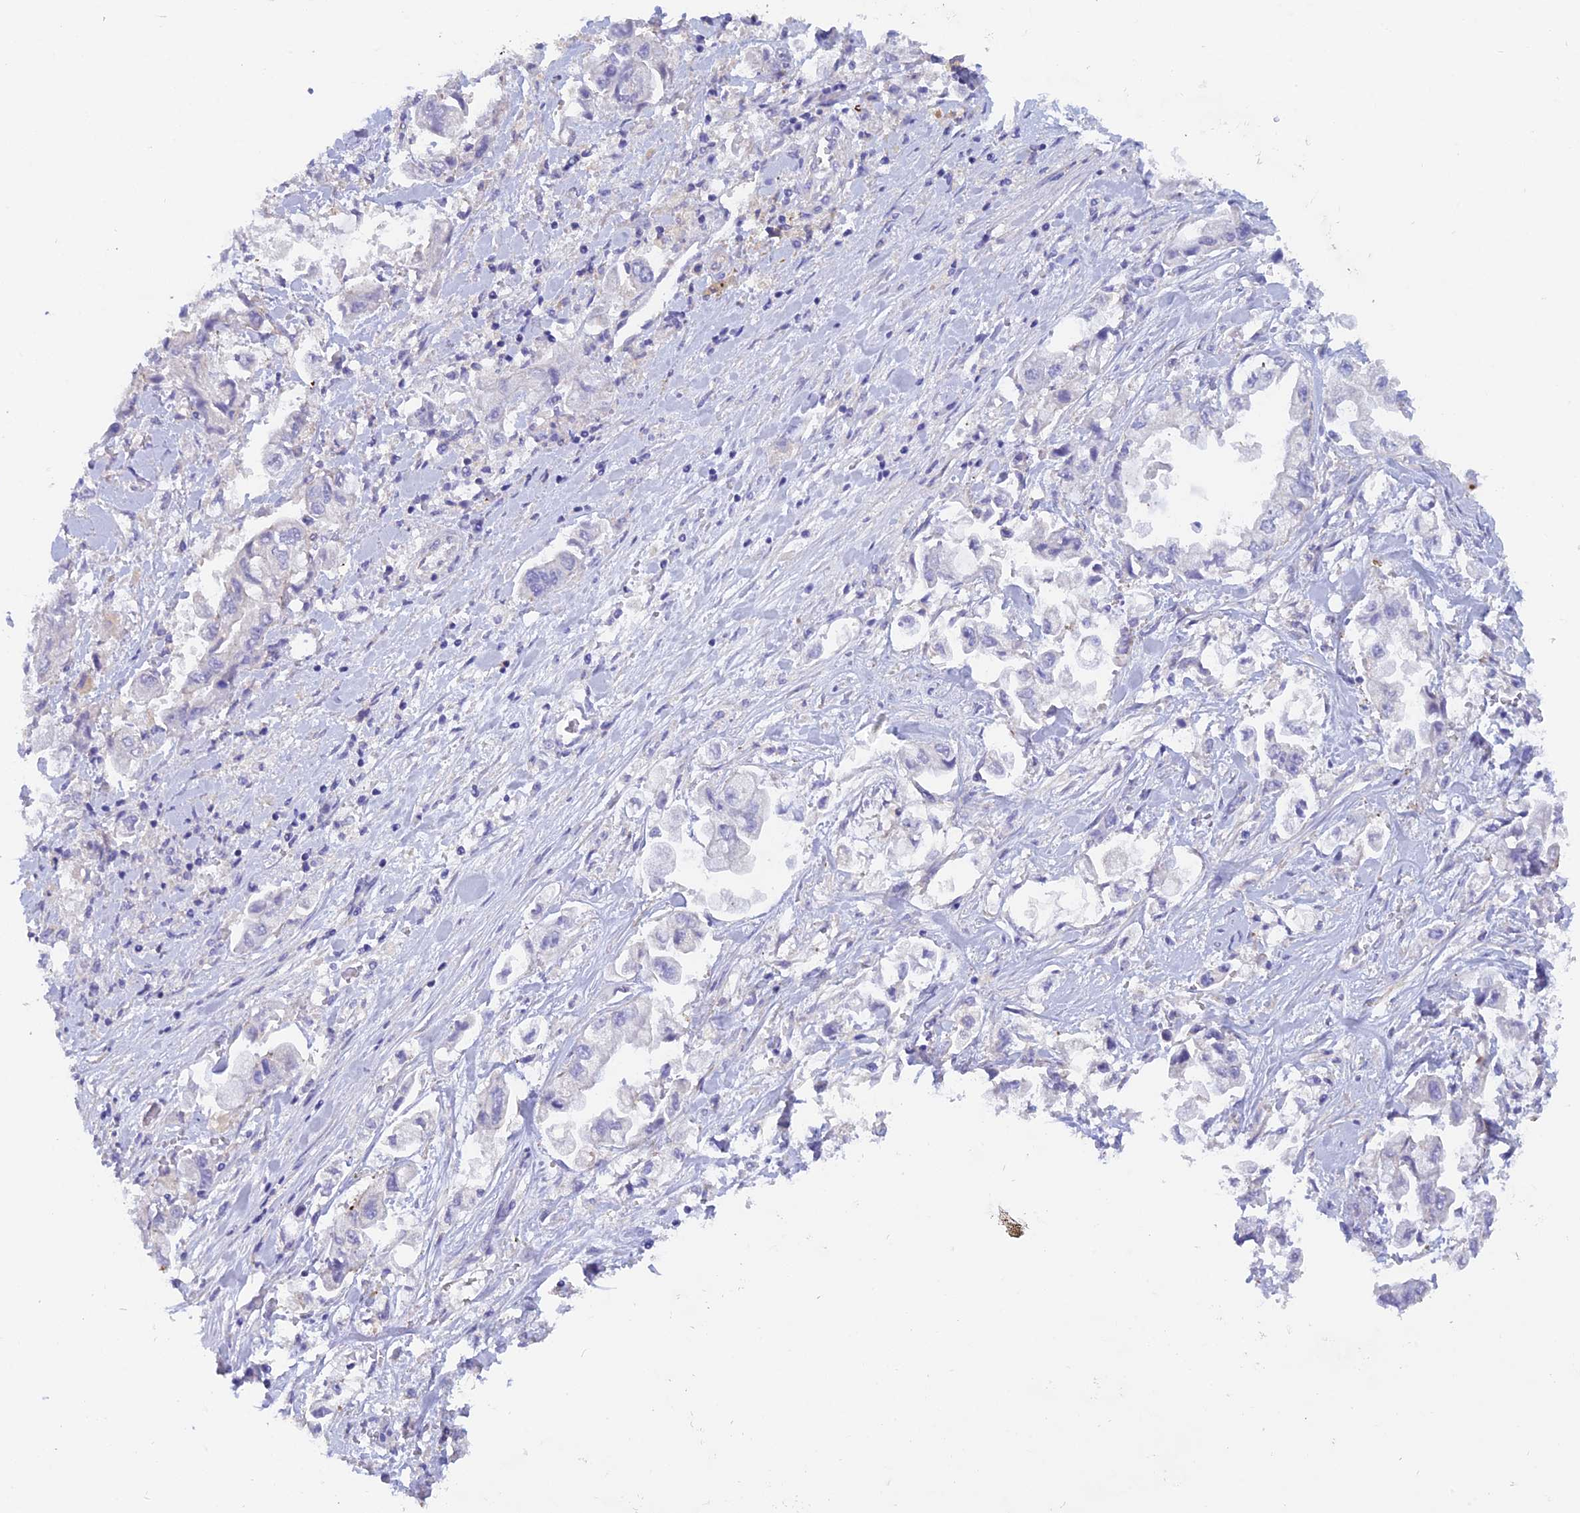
{"staining": {"intensity": "negative", "quantity": "none", "location": "none"}, "tissue": "stomach cancer", "cell_type": "Tumor cells", "image_type": "cancer", "snomed": [{"axis": "morphology", "description": "Adenocarcinoma, NOS"}, {"axis": "topography", "description": "Stomach"}], "caption": "Immunohistochemistry of stomach cancer shows no expression in tumor cells.", "gene": "FZR1", "patient": {"sex": "male", "age": 62}}